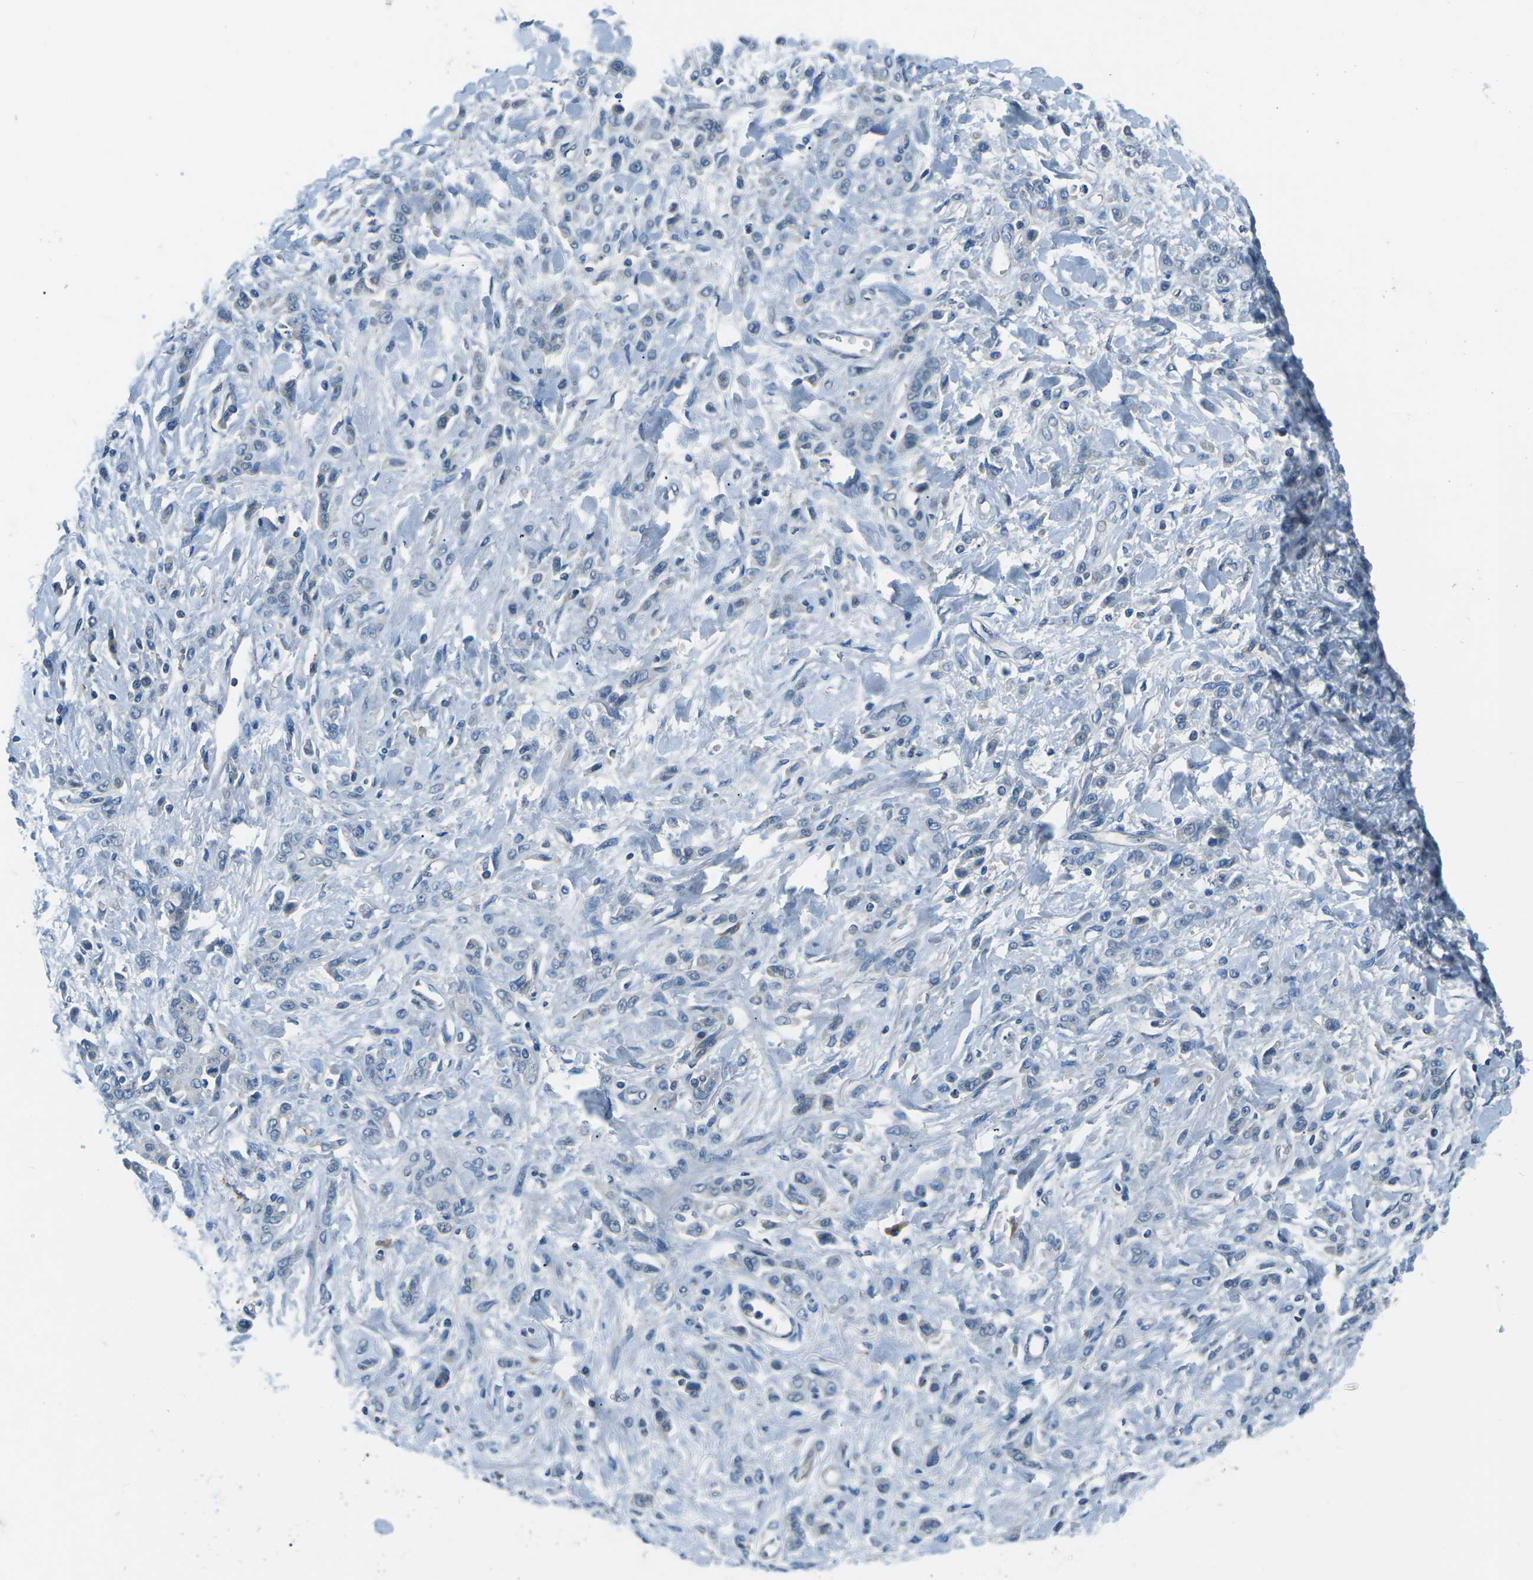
{"staining": {"intensity": "negative", "quantity": "none", "location": "none"}, "tissue": "stomach cancer", "cell_type": "Tumor cells", "image_type": "cancer", "snomed": [{"axis": "morphology", "description": "Normal tissue, NOS"}, {"axis": "morphology", "description": "Adenocarcinoma, NOS"}, {"axis": "topography", "description": "Stomach"}], "caption": "High magnification brightfield microscopy of adenocarcinoma (stomach) stained with DAB (brown) and counterstained with hematoxylin (blue): tumor cells show no significant positivity. (Stains: DAB (3,3'-diaminobenzidine) immunohistochemistry (IHC) with hematoxylin counter stain, Microscopy: brightfield microscopy at high magnification).", "gene": "CD1D", "patient": {"sex": "male", "age": 82}}